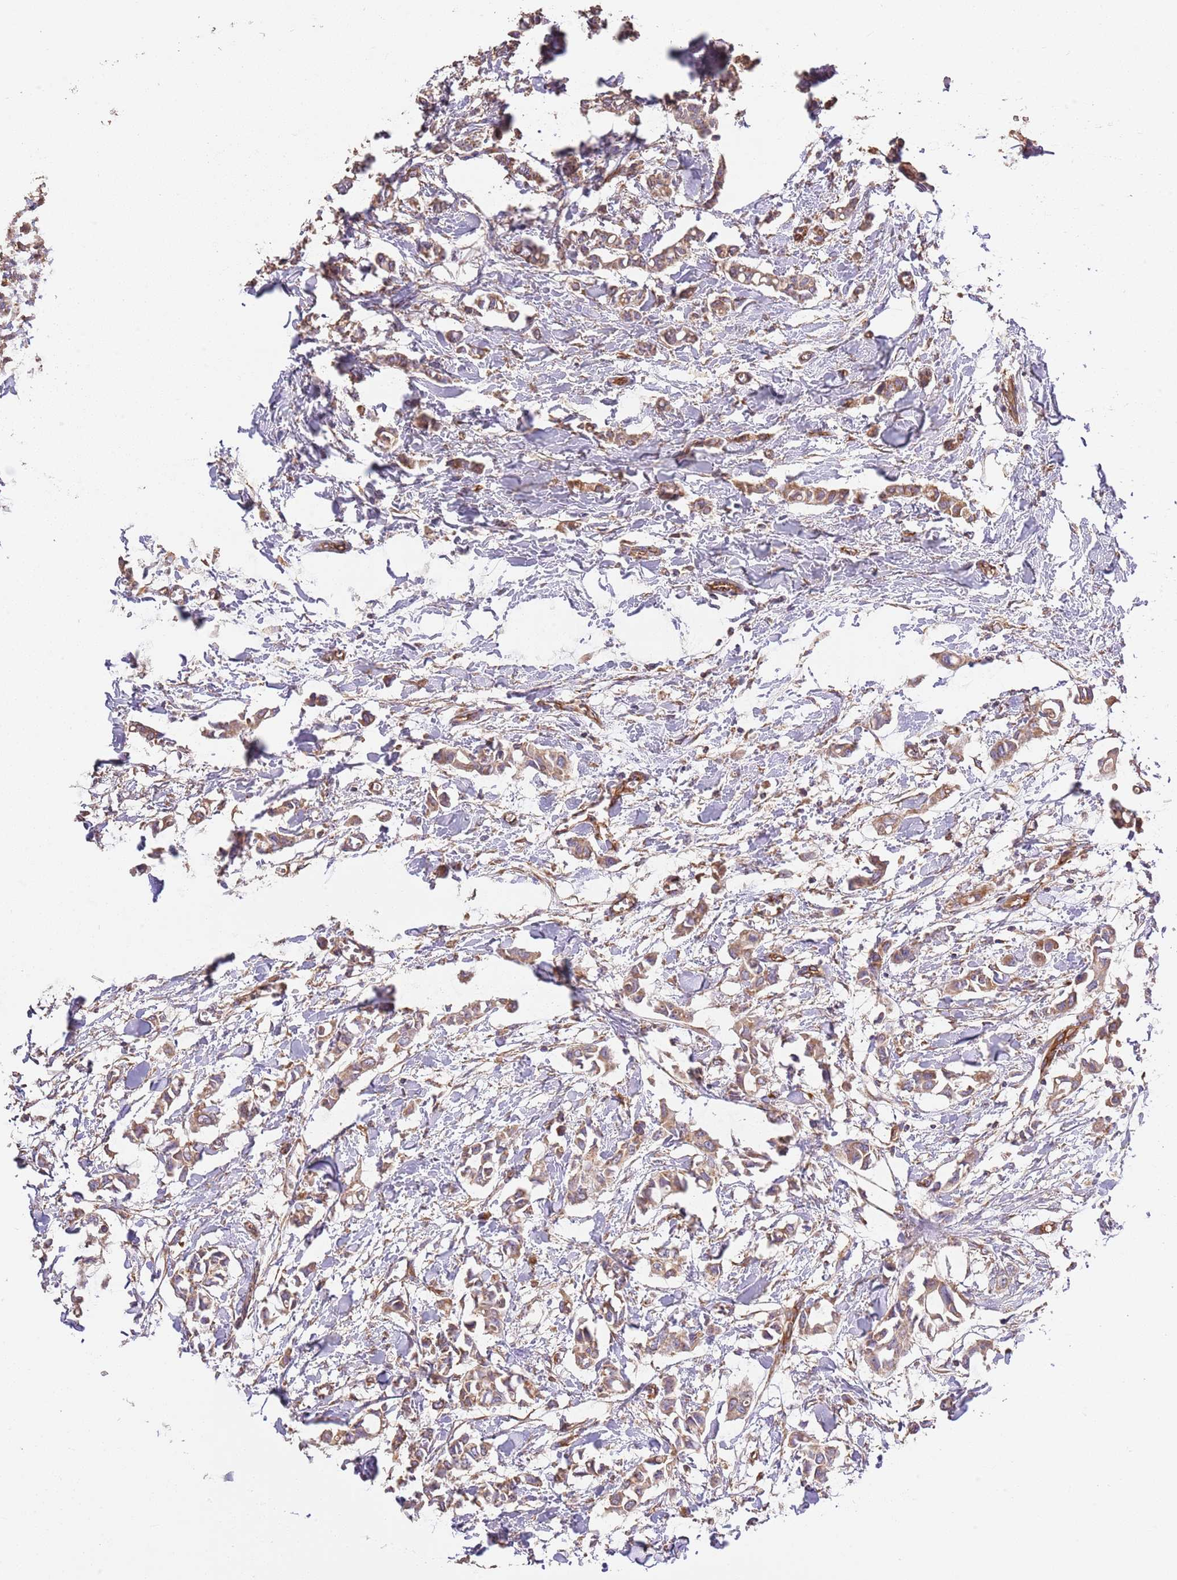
{"staining": {"intensity": "moderate", "quantity": ">75%", "location": "cytoplasmic/membranous"}, "tissue": "breast cancer", "cell_type": "Tumor cells", "image_type": "cancer", "snomed": [{"axis": "morphology", "description": "Duct carcinoma"}, {"axis": "topography", "description": "Breast"}], "caption": "IHC image of neoplastic tissue: human breast cancer (intraductal carcinoma) stained using immunohistochemistry displays medium levels of moderate protein expression localized specifically in the cytoplasmic/membranous of tumor cells, appearing as a cytoplasmic/membranous brown color.", "gene": "DOCK9", "patient": {"sex": "female", "age": 41}}